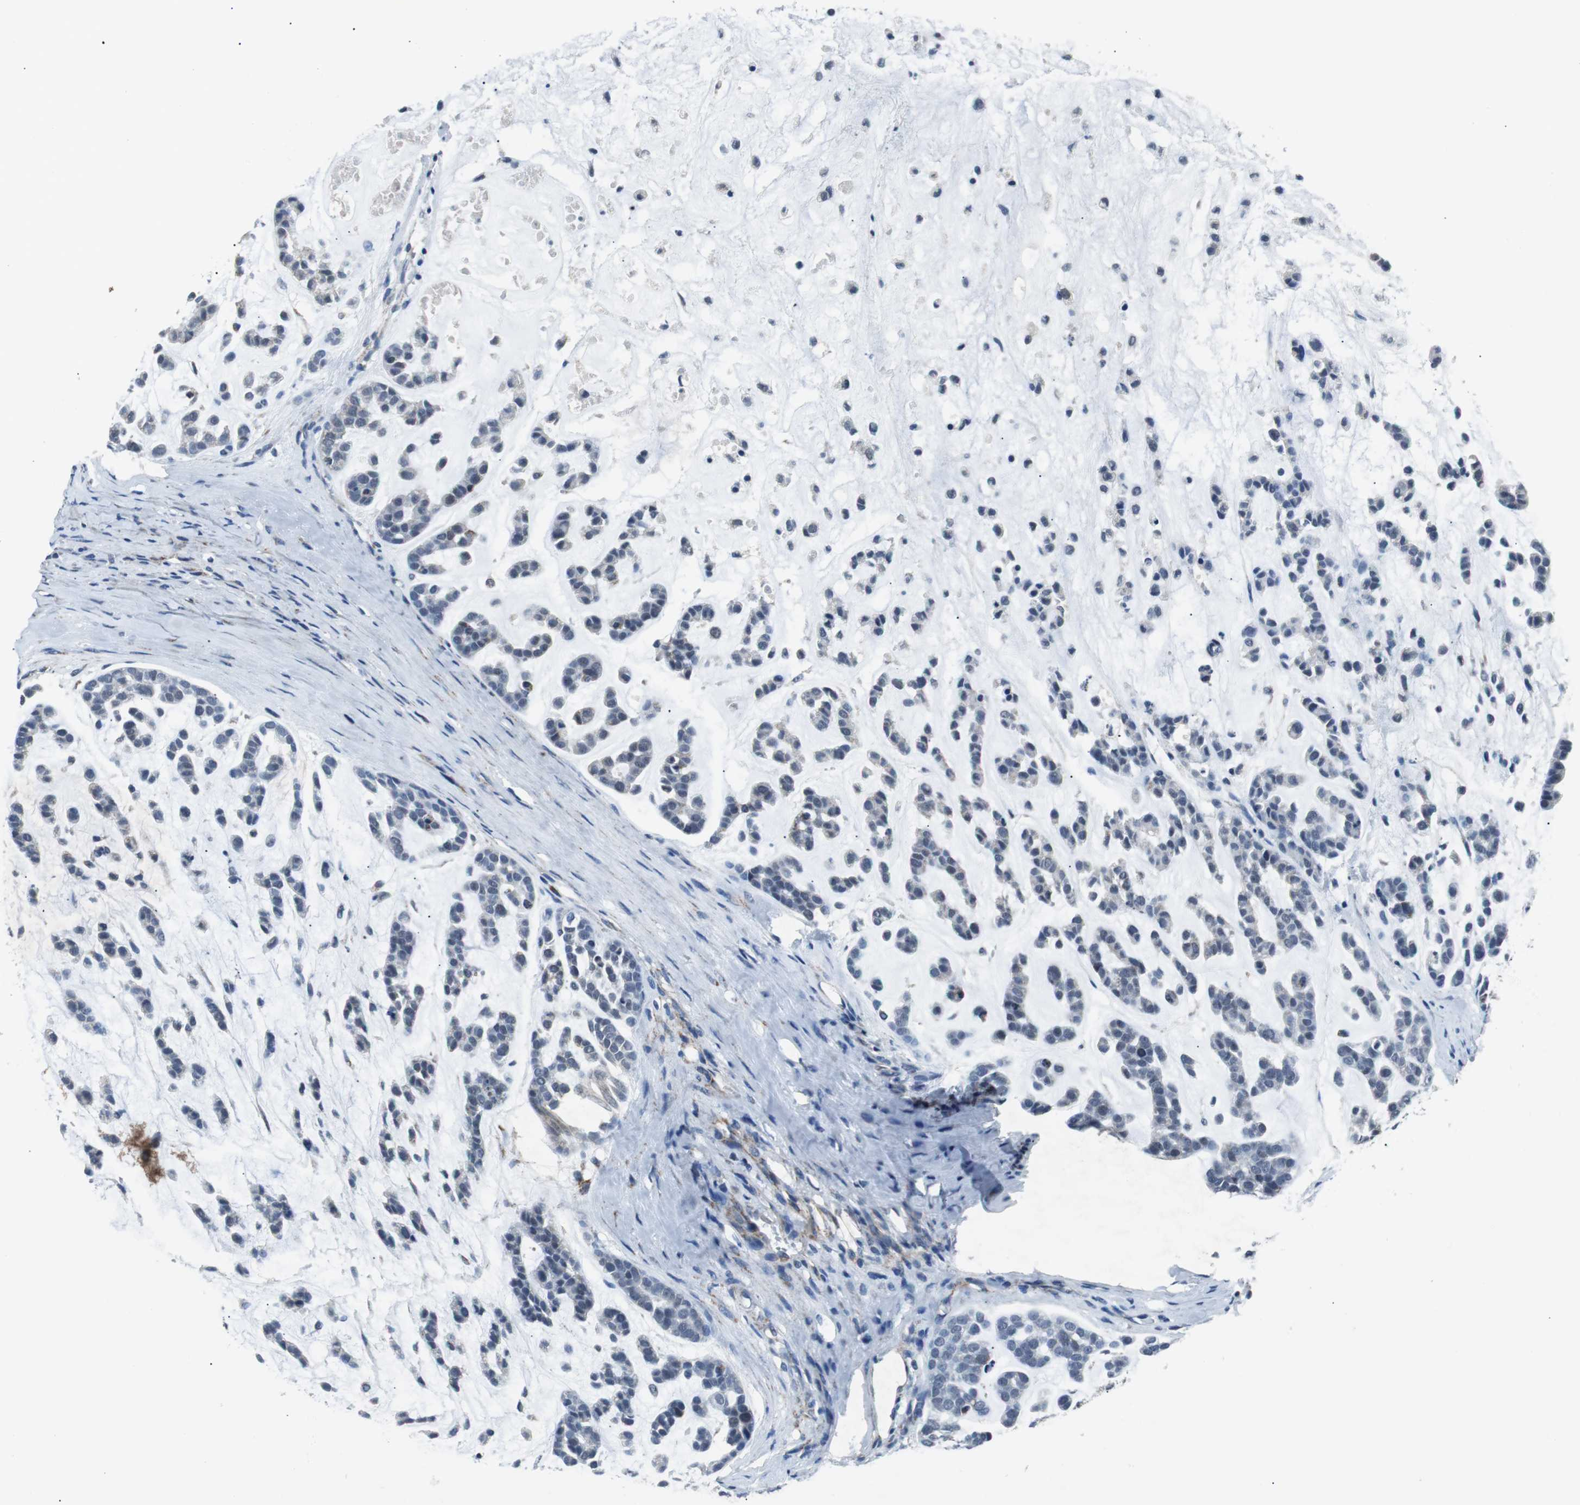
{"staining": {"intensity": "negative", "quantity": "none", "location": "none"}, "tissue": "head and neck cancer", "cell_type": "Tumor cells", "image_type": "cancer", "snomed": [{"axis": "morphology", "description": "Adenocarcinoma, NOS"}, {"axis": "morphology", "description": "Adenoma, NOS"}, {"axis": "topography", "description": "Head-Neck"}], "caption": "IHC micrograph of human head and neck cancer (adenoma) stained for a protein (brown), which shows no positivity in tumor cells.", "gene": "PITRM1", "patient": {"sex": "female", "age": 55}}